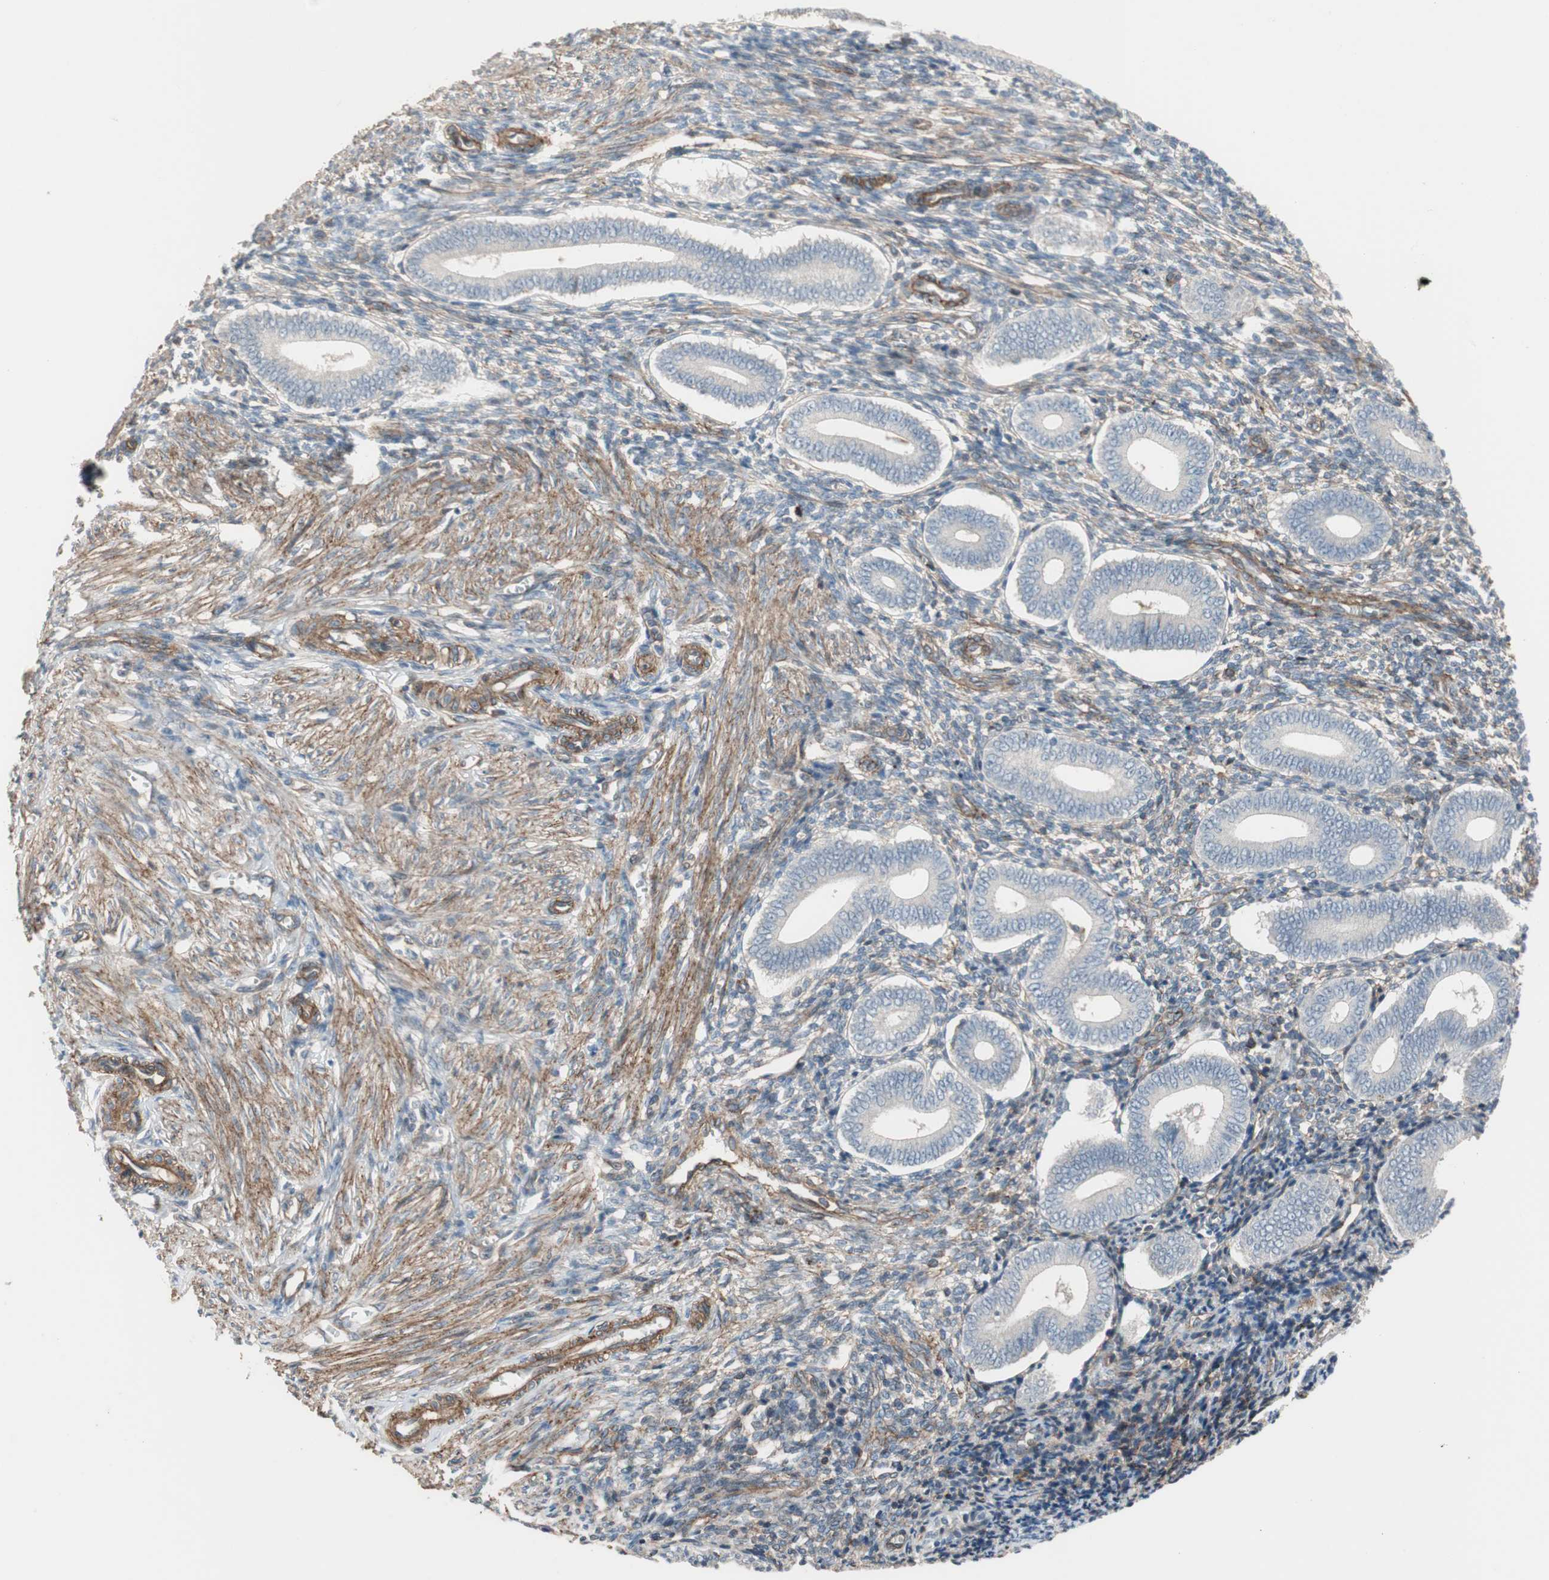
{"staining": {"intensity": "weak", "quantity": "25%-75%", "location": "cytoplasmic/membranous"}, "tissue": "endometrium", "cell_type": "Cells in endometrial stroma", "image_type": "normal", "snomed": [{"axis": "morphology", "description": "Normal tissue, NOS"}, {"axis": "topography", "description": "Uterus"}, {"axis": "topography", "description": "Endometrium"}], "caption": "Cells in endometrial stroma reveal weak cytoplasmic/membranous positivity in about 25%-75% of cells in unremarkable endometrium.", "gene": "GRHL1", "patient": {"sex": "female", "age": 33}}